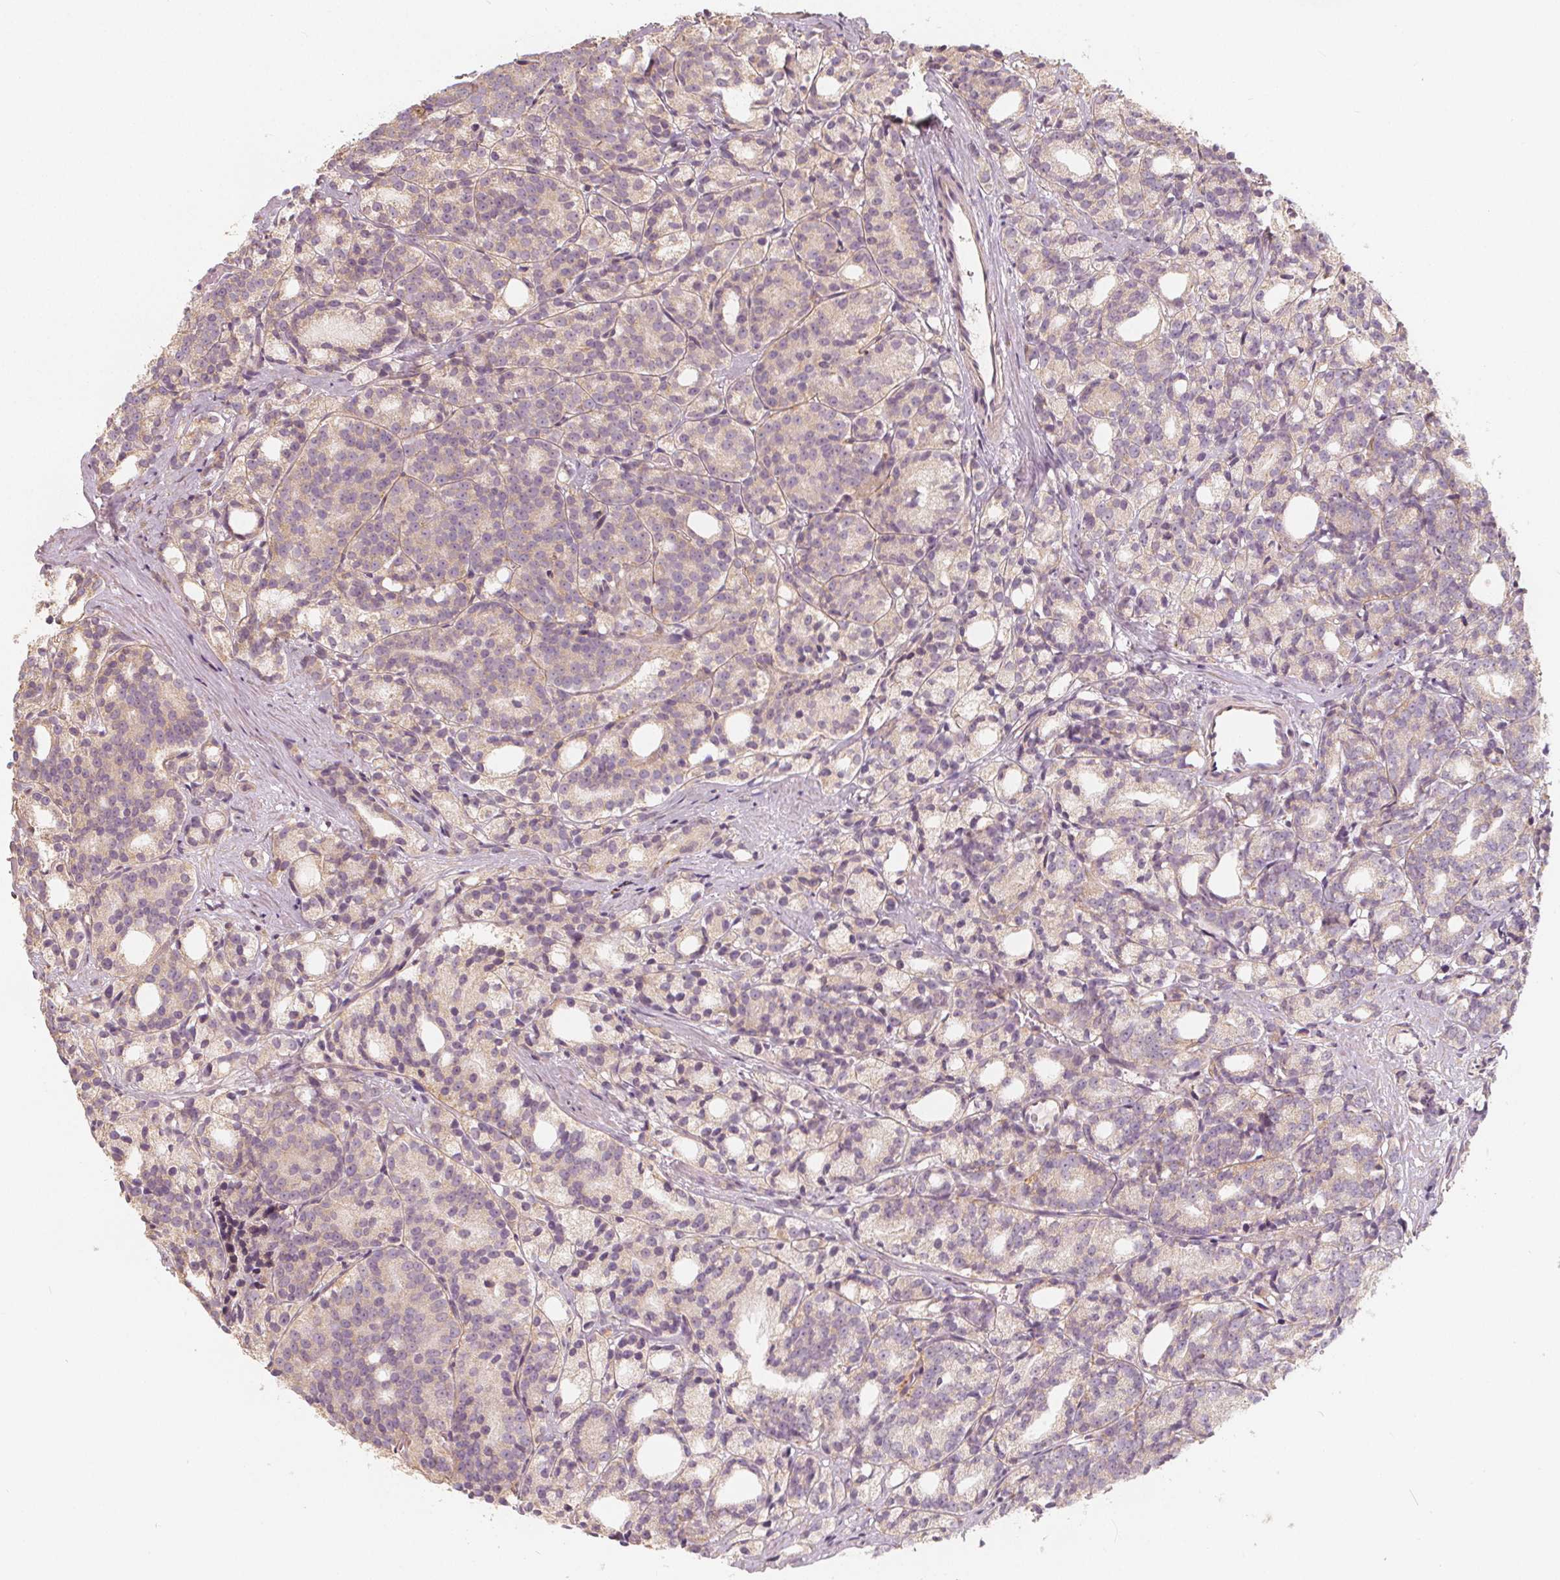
{"staining": {"intensity": "negative", "quantity": "none", "location": "none"}, "tissue": "prostate cancer", "cell_type": "Tumor cells", "image_type": "cancer", "snomed": [{"axis": "morphology", "description": "Adenocarcinoma, High grade"}, {"axis": "topography", "description": "Prostate"}], "caption": "Immunohistochemistry image of neoplastic tissue: human adenocarcinoma (high-grade) (prostate) stained with DAB (3,3'-diaminobenzidine) shows no significant protein positivity in tumor cells. The staining is performed using DAB (3,3'-diaminobenzidine) brown chromogen with nuclei counter-stained in using hematoxylin.", "gene": "DRC3", "patient": {"sex": "male", "age": 53}}